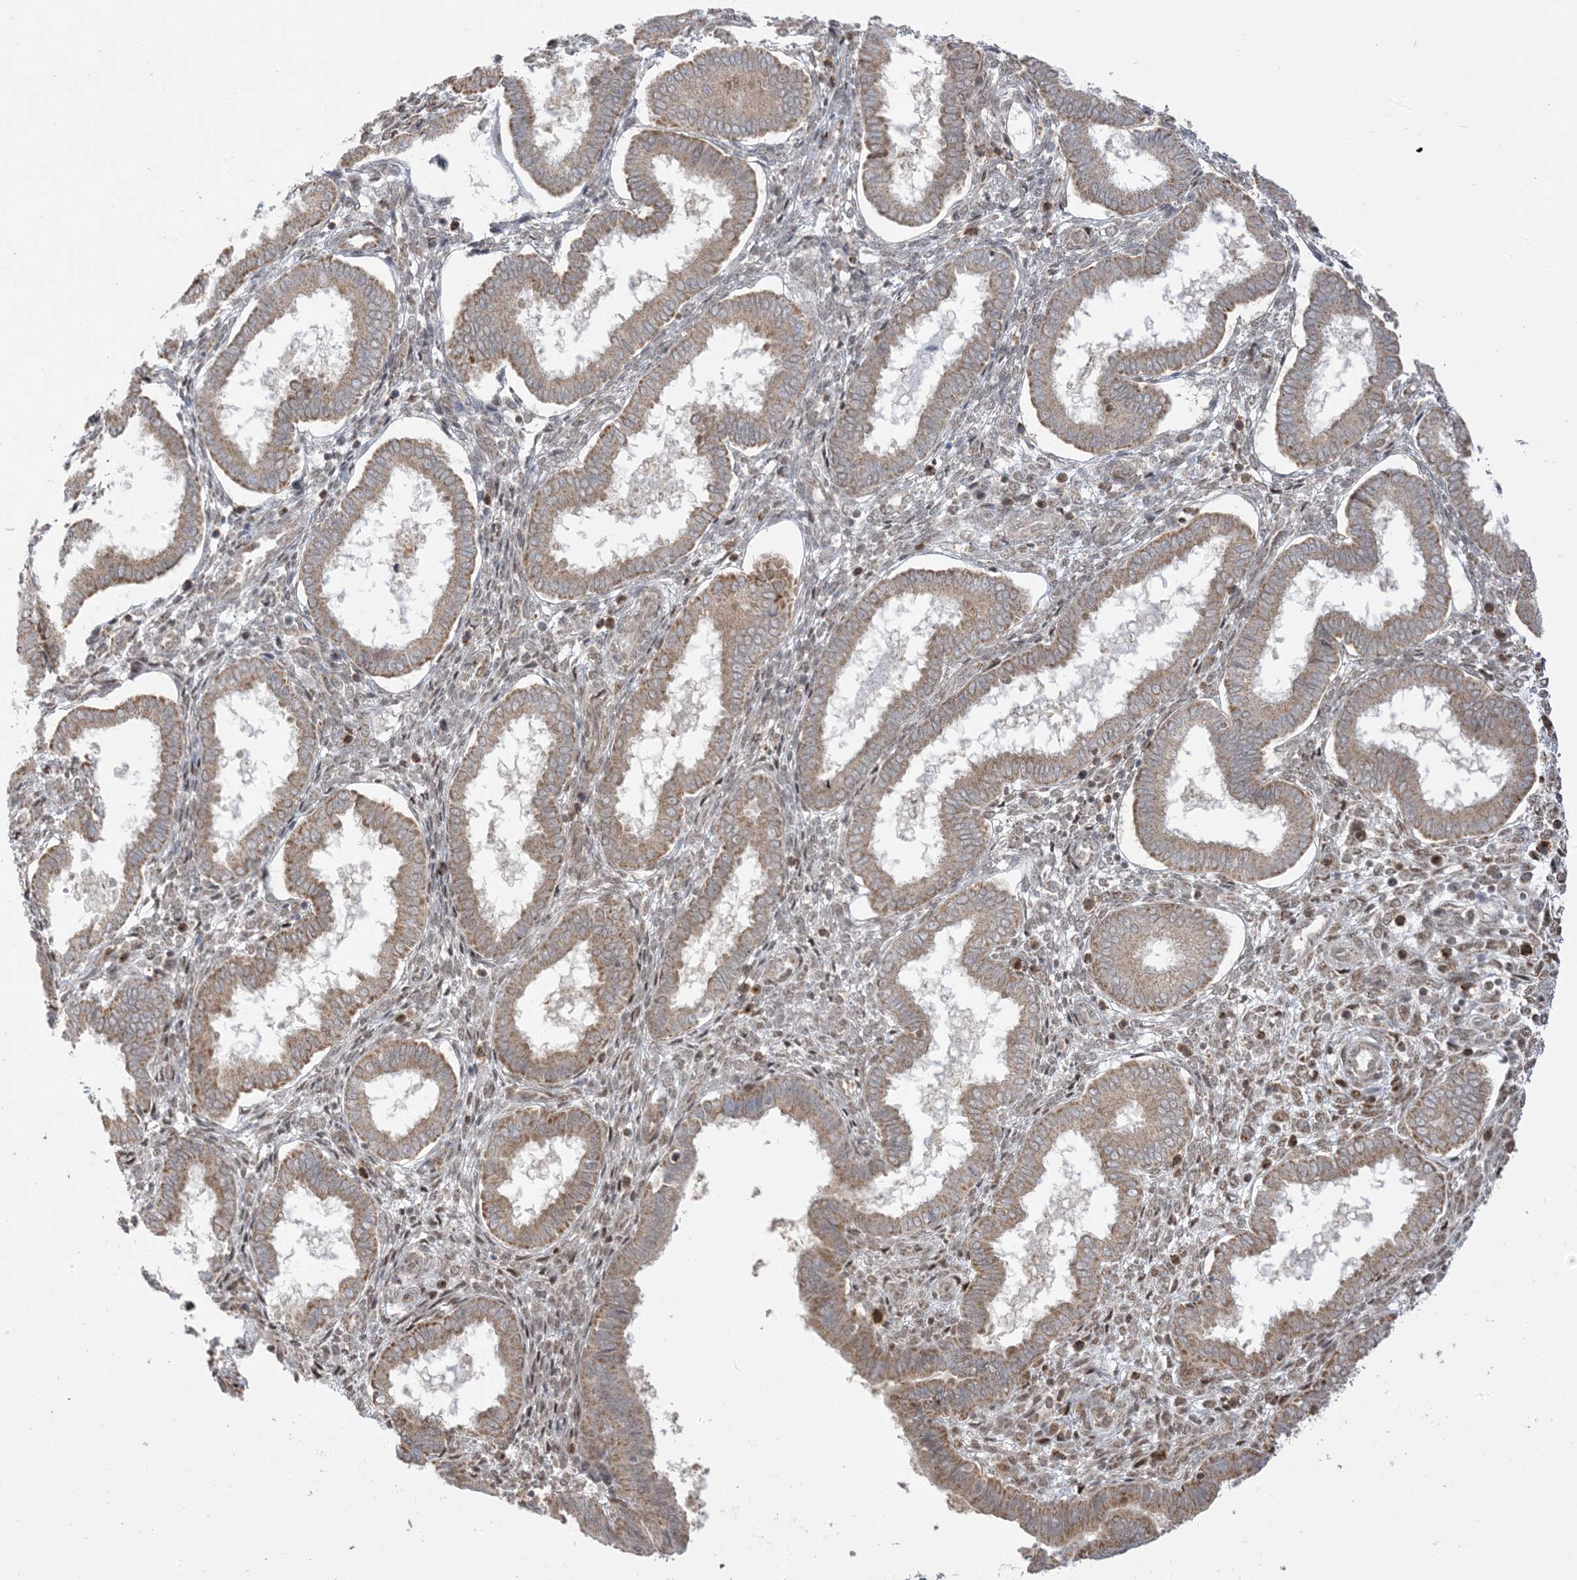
{"staining": {"intensity": "weak", "quantity": "<25%", "location": "cytoplasmic/membranous"}, "tissue": "endometrium", "cell_type": "Cells in endometrial stroma", "image_type": "normal", "snomed": [{"axis": "morphology", "description": "Normal tissue, NOS"}, {"axis": "topography", "description": "Endometrium"}], "caption": "The IHC photomicrograph has no significant expression in cells in endometrial stroma of endometrium.", "gene": "KANSL3", "patient": {"sex": "female", "age": 24}}